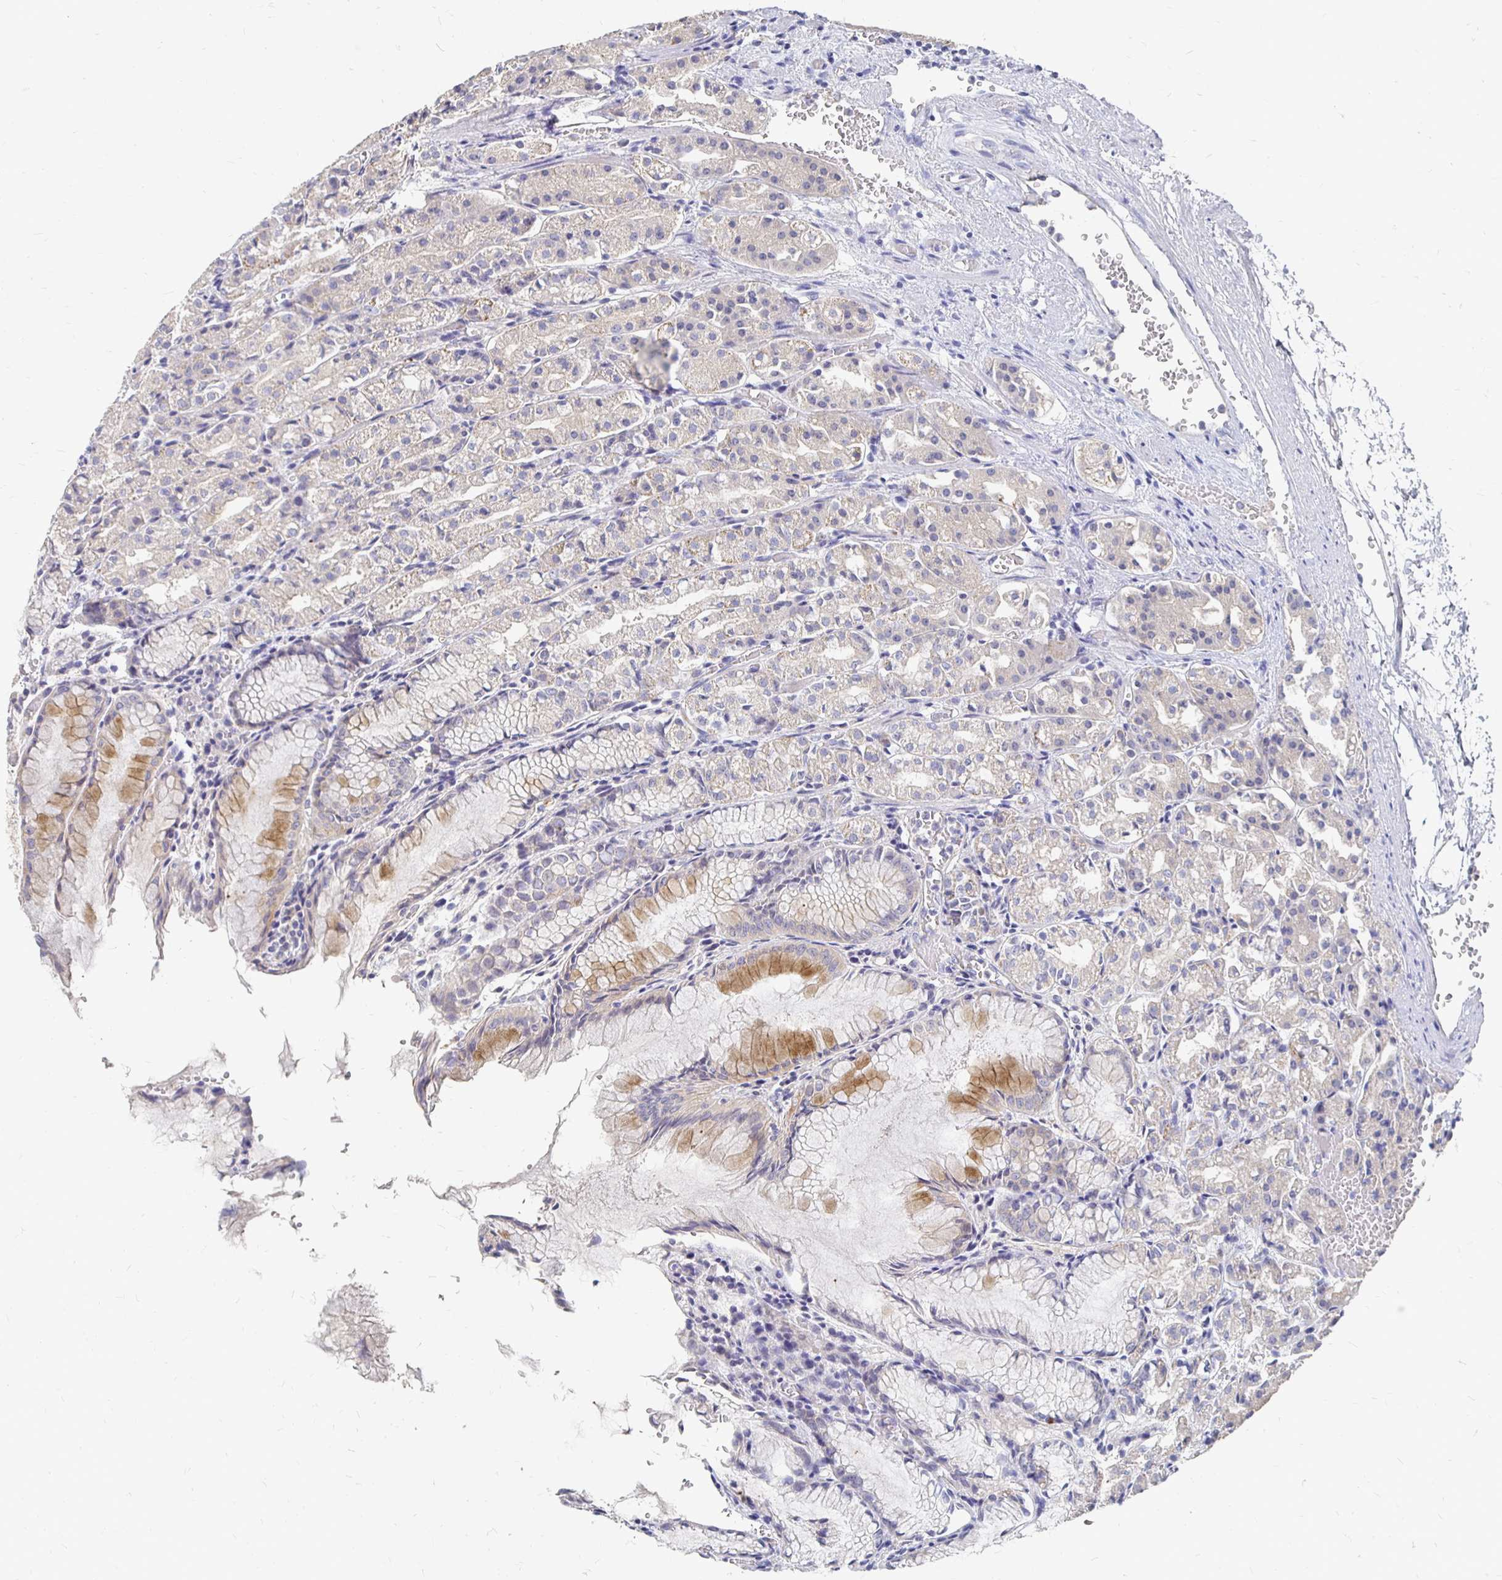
{"staining": {"intensity": "moderate", "quantity": "<25%", "location": "cytoplasmic/membranous"}, "tissue": "stomach", "cell_type": "Glandular cells", "image_type": "normal", "snomed": [{"axis": "morphology", "description": "Normal tissue, NOS"}, {"axis": "topography", "description": "Stomach"}], "caption": "Benign stomach reveals moderate cytoplasmic/membranous expression in about <25% of glandular cells, visualized by immunohistochemistry. (brown staining indicates protein expression, while blue staining denotes nuclei).", "gene": "FKRP", "patient": {"sex": "female", "age": 57}}